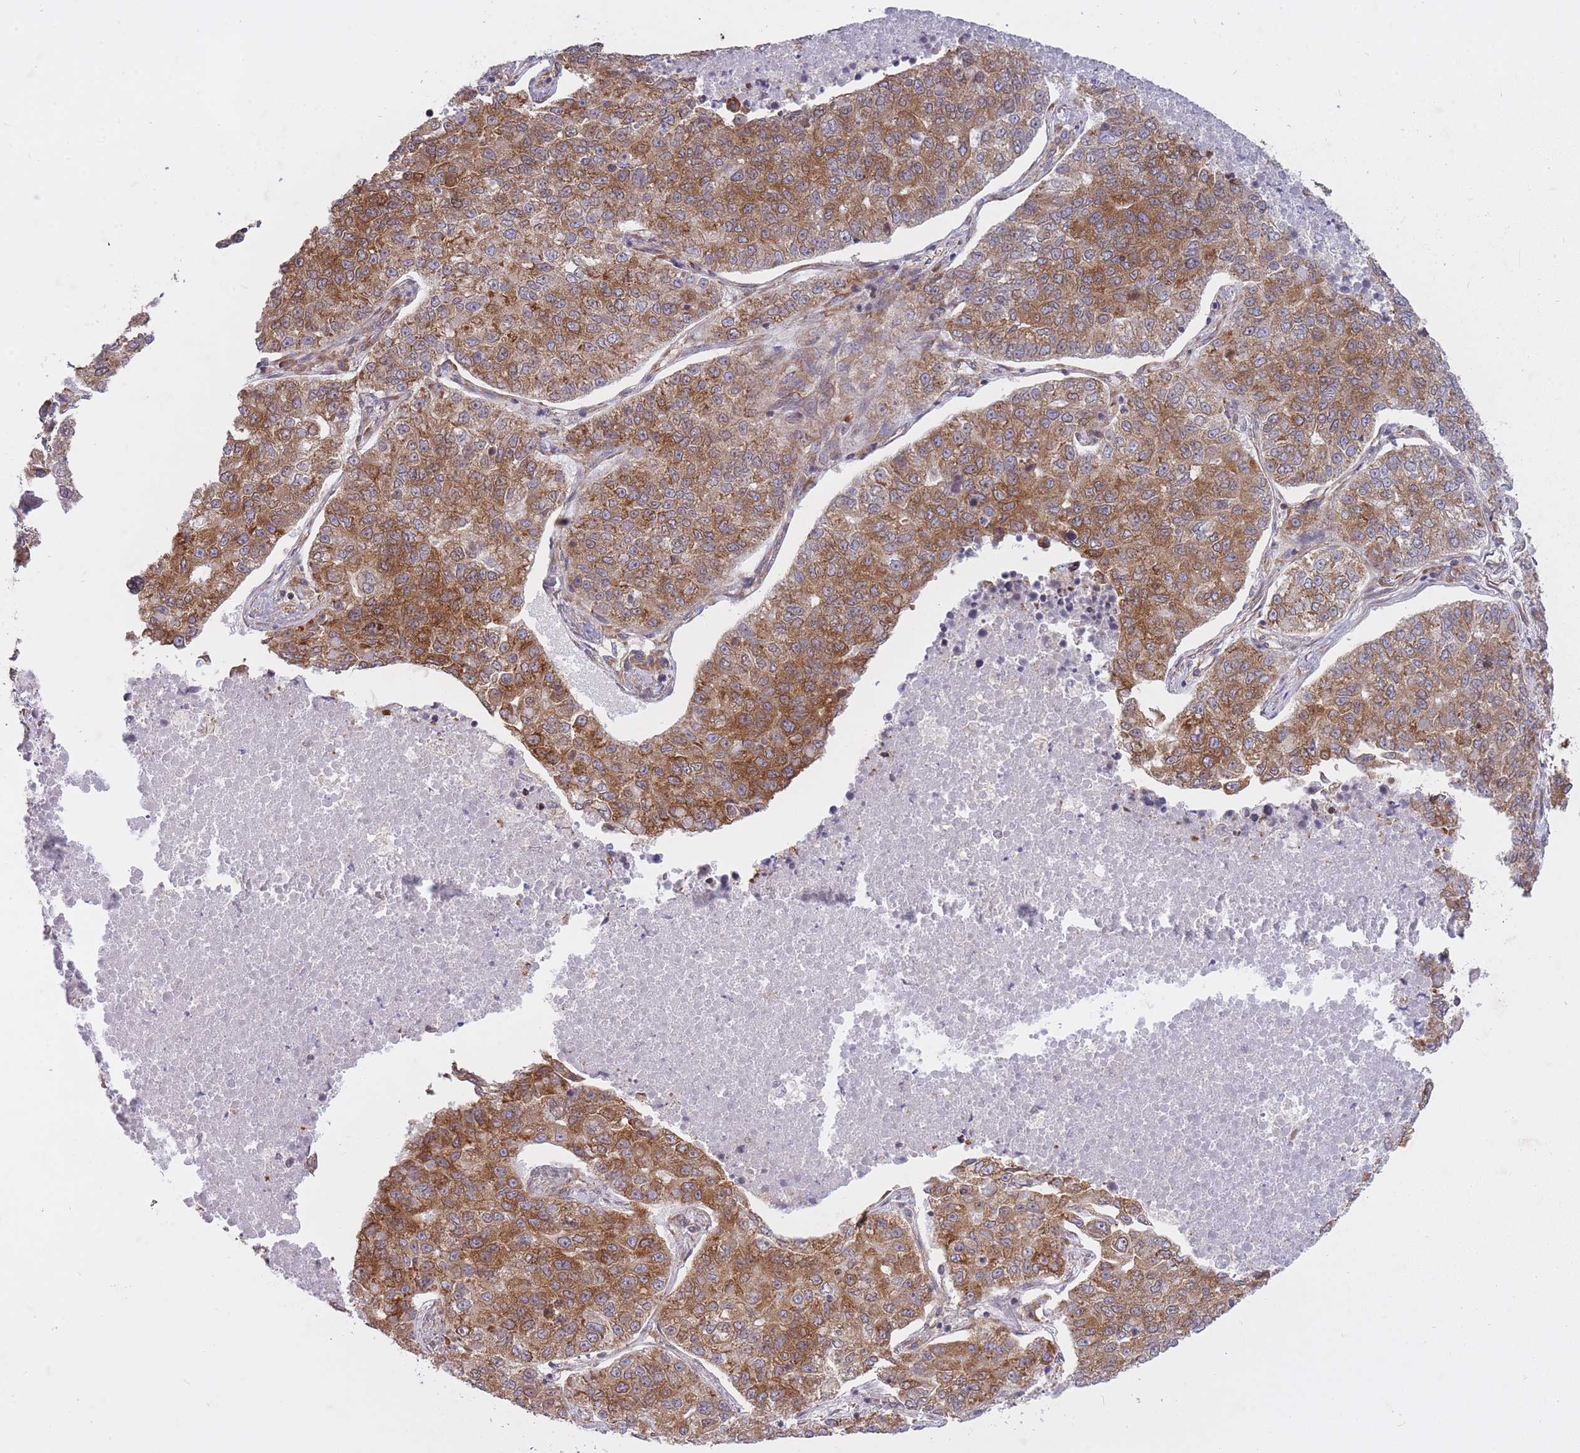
{"staining": {"intensity": "moderate", "quantity": ">75%", "location": "cytoplasmic/membranous"}, "tissue": "lung cancer", "cell_type": "Tumor cells", "image_type": "cancer", "snomed": [{"axis": "morphology", "description": "Adenocarcinoma, NOS"}, {"axis": "topography", "description": "Lung"}], "caption": "Immunohistochemistry photomicrograph of neoplastic tissue: human lung adenocarcinoma stained using IHC reveals medium levels of moderate protein expression localized specifically in the cytoplasmic/membranous of tumor cells, appearing as a cytoplasmic/membranous brown color.", "gene": "CCDC124", "patient": {"sex": "male", "age": 49}}